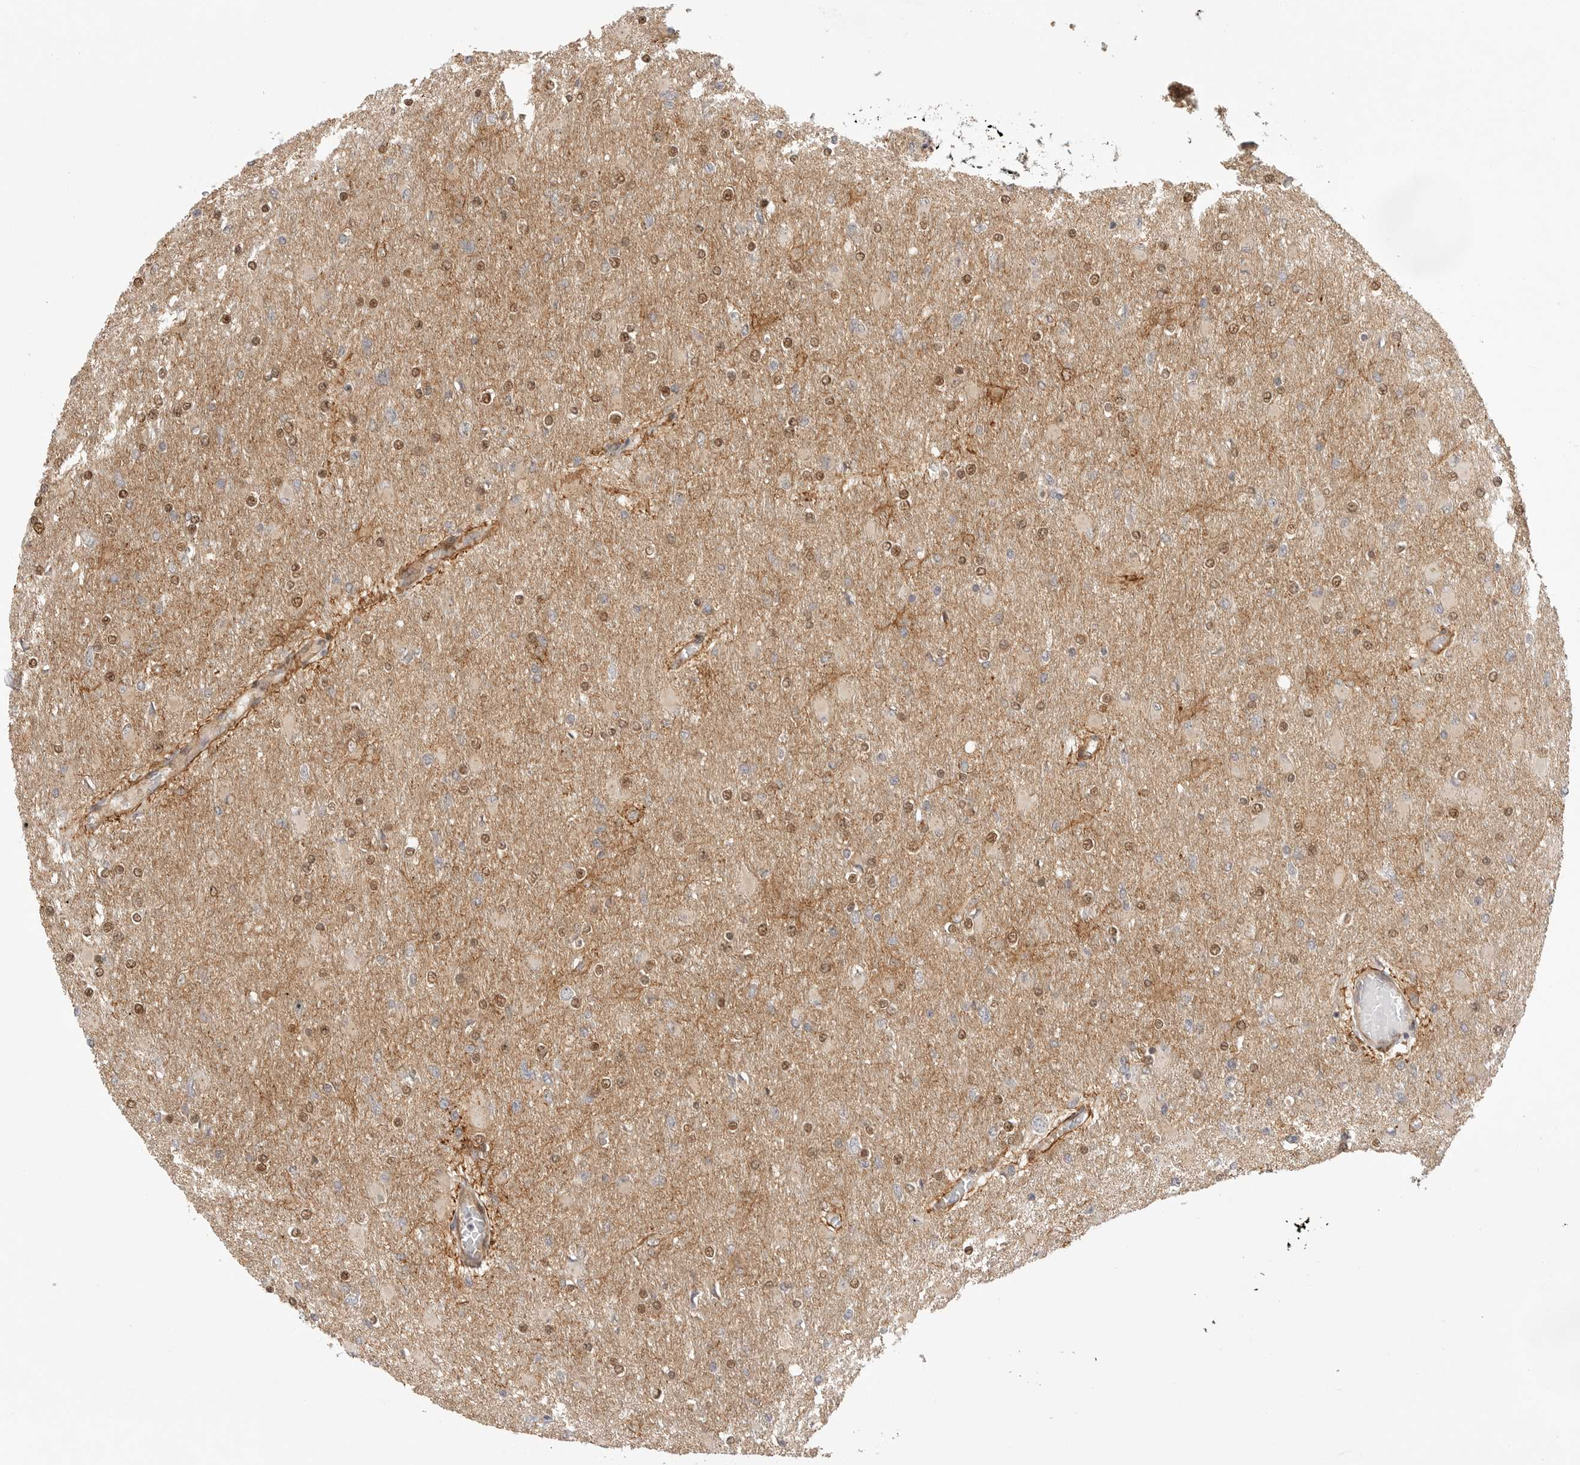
{"staining": {"intensity": "moderate", "quantity": "25%-75%", "location": "nuclear"}, "tissue": "glioma", "cell_type": "Tumor cells", "image_type": "cancer", "snomed": [{"axis": "morphology", "description": "Glioma, malignant, High grade"}, {"axis": "topography", "description": "Cerebral cortex"}], "caption": "Brown immunohistochemical staining in glioma demonstrates moderate nuclear positivity in about 25%-75% of tumor cells.", "gene": "ATOH7", "patient": {"sex": "female", "age": 36}}